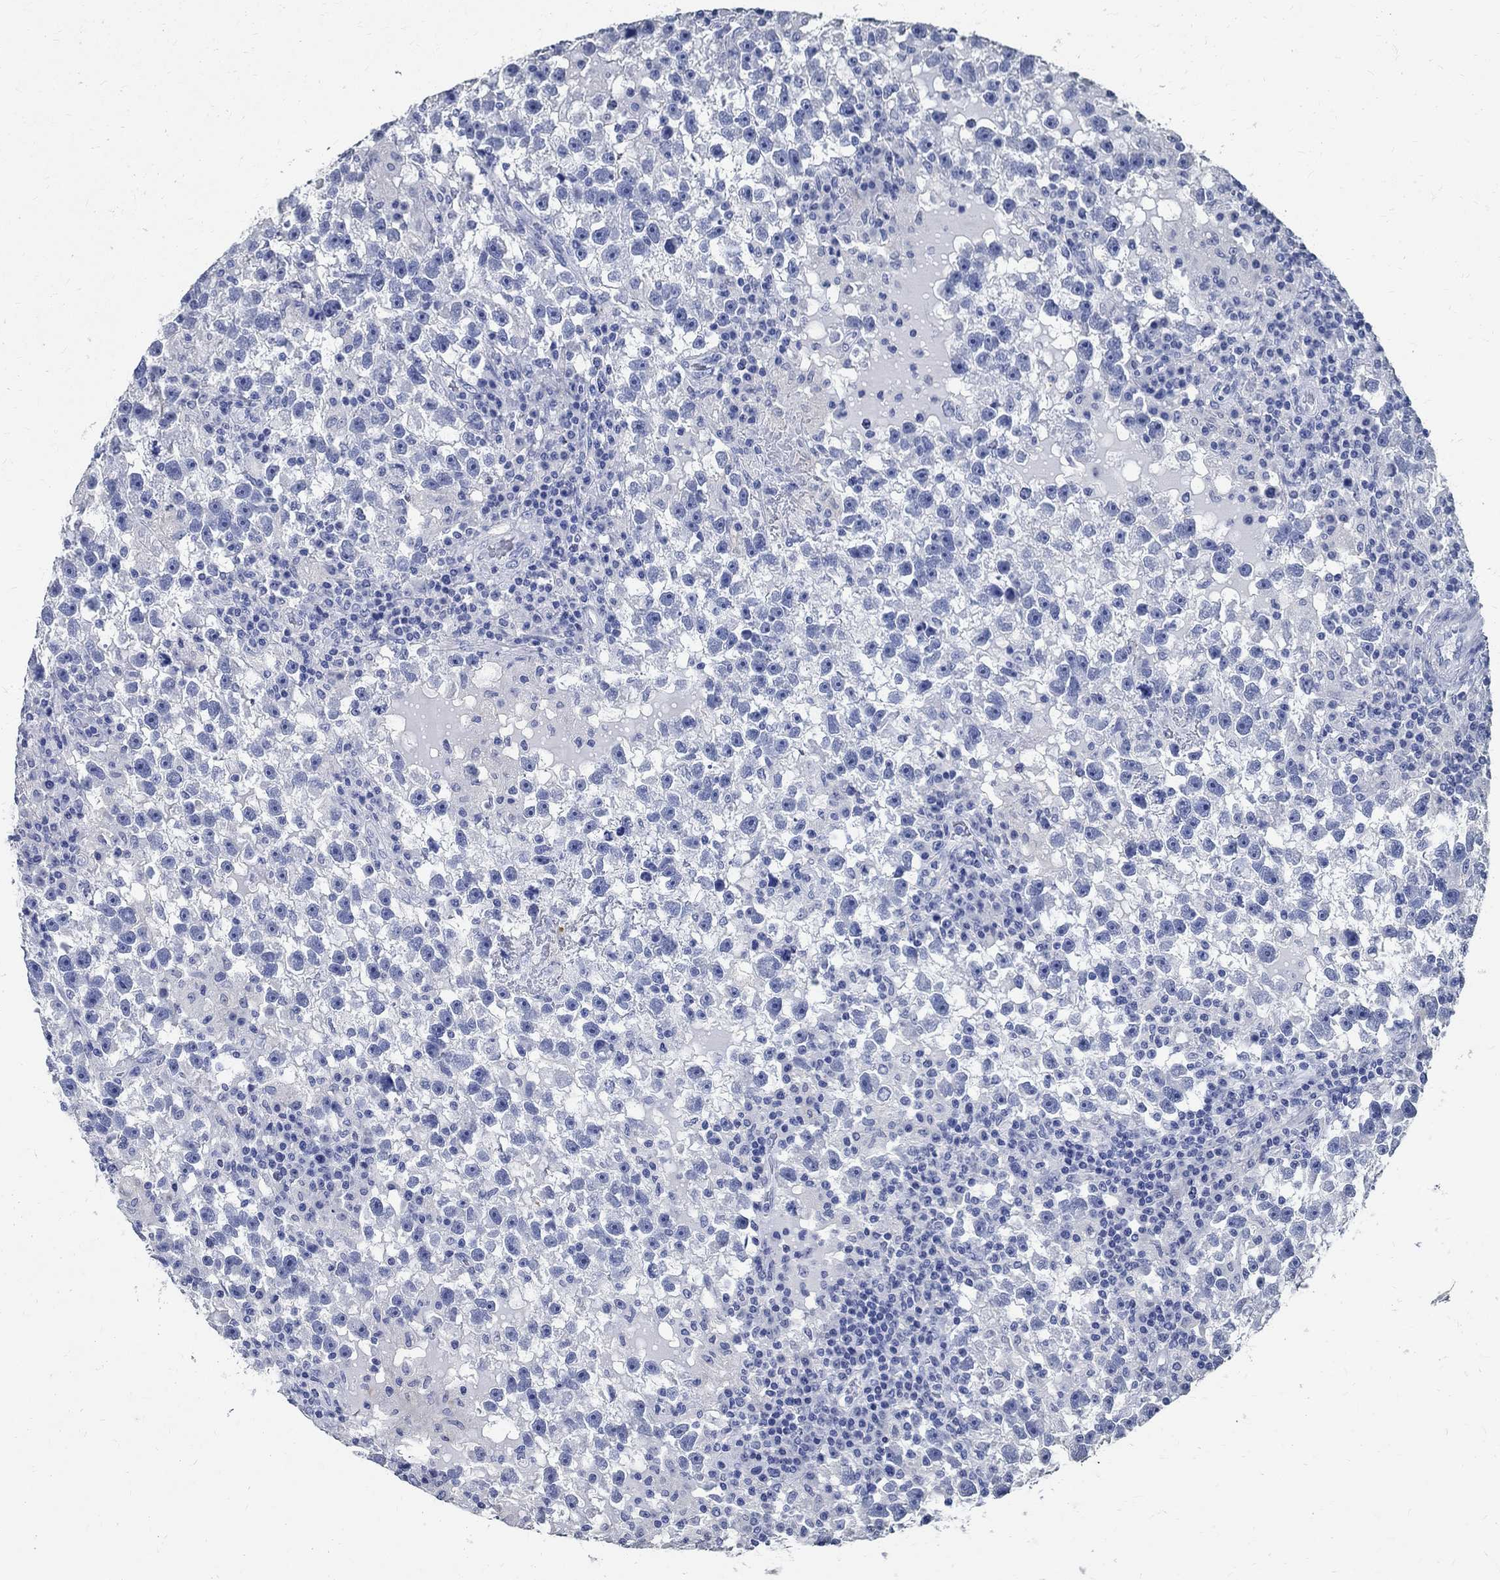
{"staining": {"intensity": "negative", "quantity": "none", "location": "none"}, "tissue": "testis cancer", "cell_type": "Tumor cells", "image_type": "cancer", "snomed": [{"axis": "morphology", "description": "Seminoma, NOS"}, {"axis": "topography", "description": "Testis"}], "caption": "This is an immunohistochemistry histopathology image of human testis cancer (seminoma). There is no staining in tumor cells.", "gene": "TMEM221", "patient": {"sex": "male", "age": 47}}